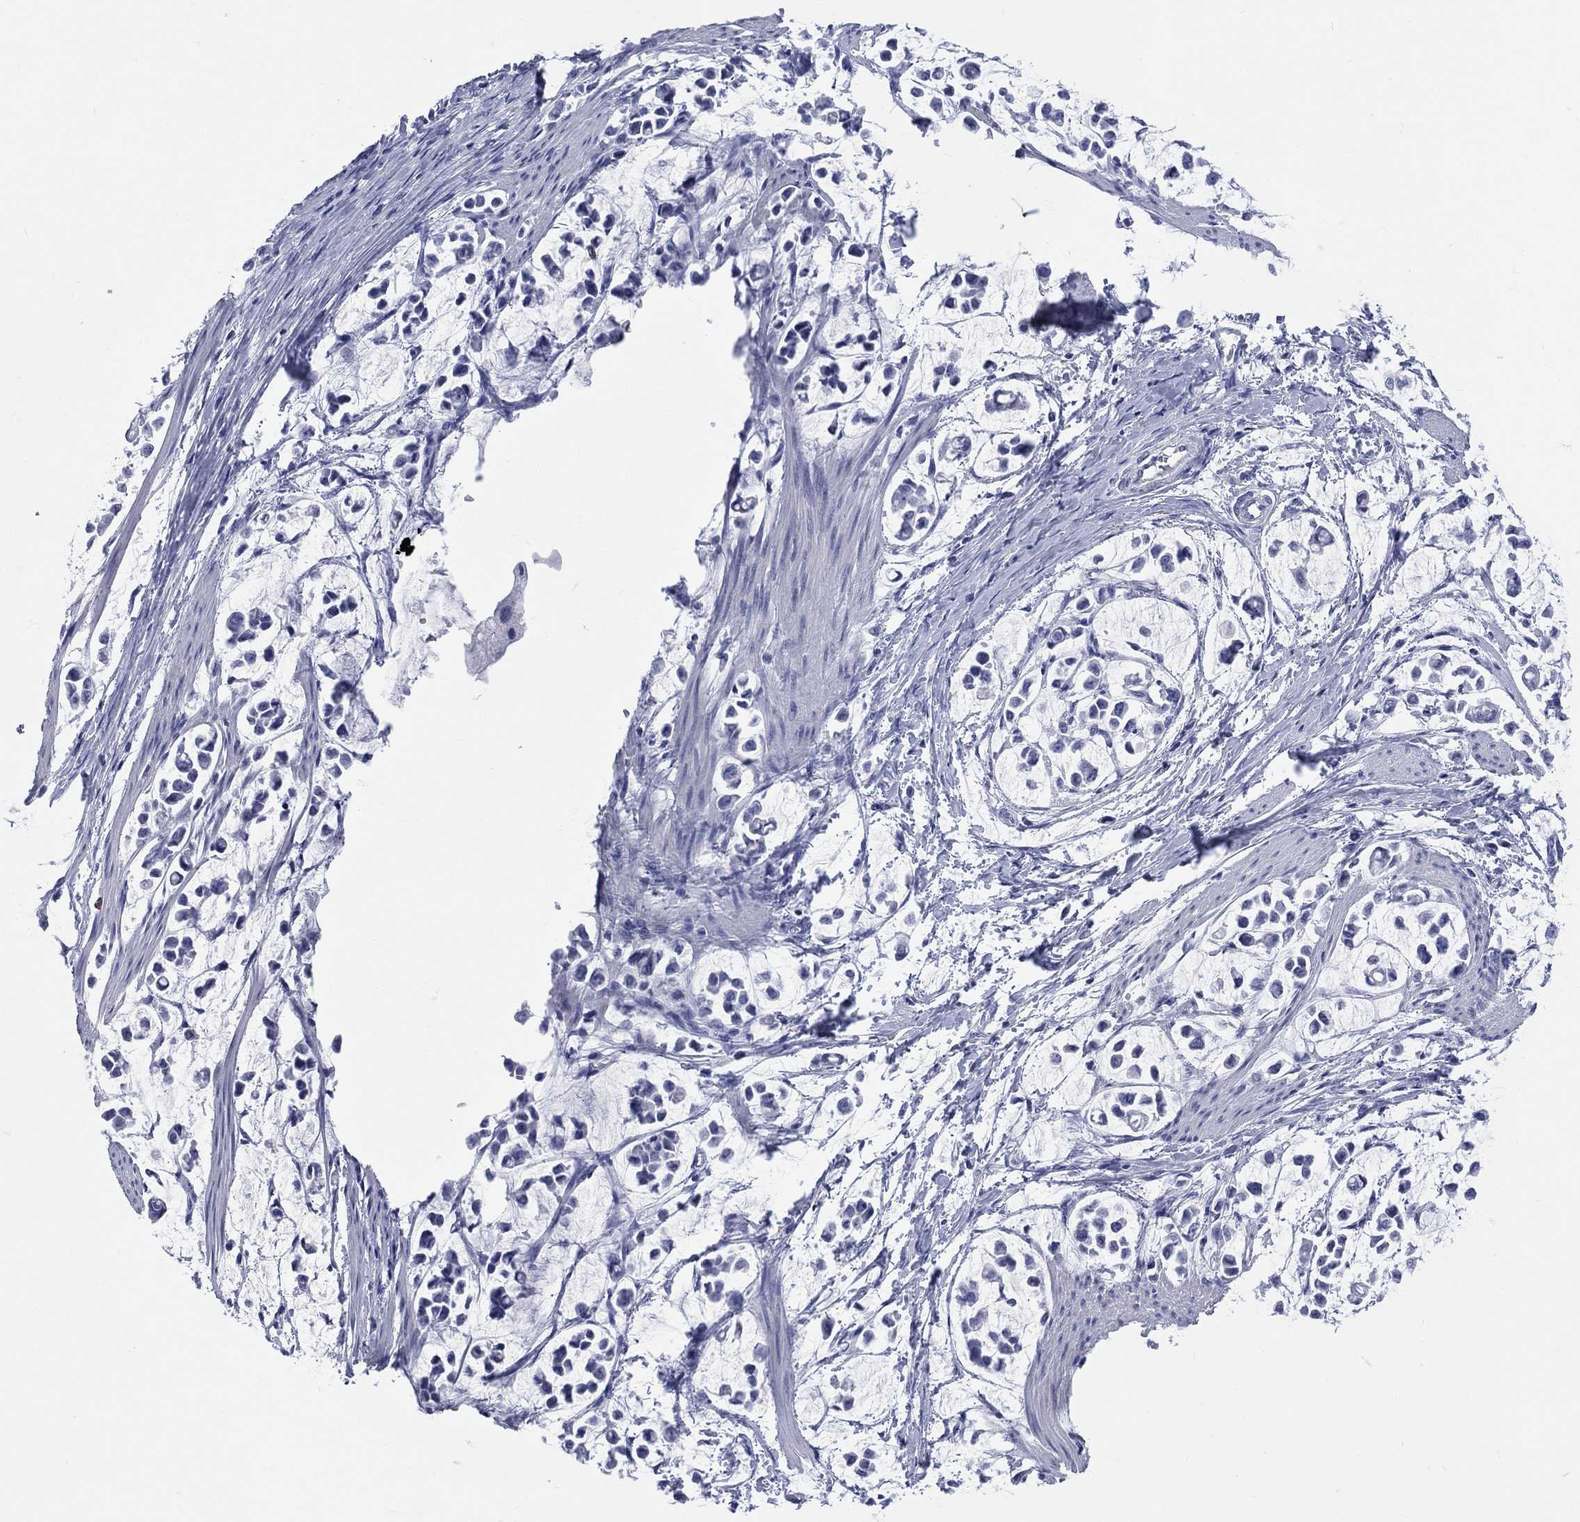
{"staining": {"intensity": "negative", "quantity": "none", "location": "none"}, "tissue": "stomach cancer", "cell_type": "Tumor cells", "image_type": "cancer", "snomed": [{"axis": "morphology", "description": "Adenocarcinoma, NOS"}, {"axis": "topography", "description": "Stomach"}], "caption": "Tumor cells are negative for protein expression in human adenocarcinoma (stomach).", "gene": "CYLC1", "patient": {"sex": "male", "age": 82}}